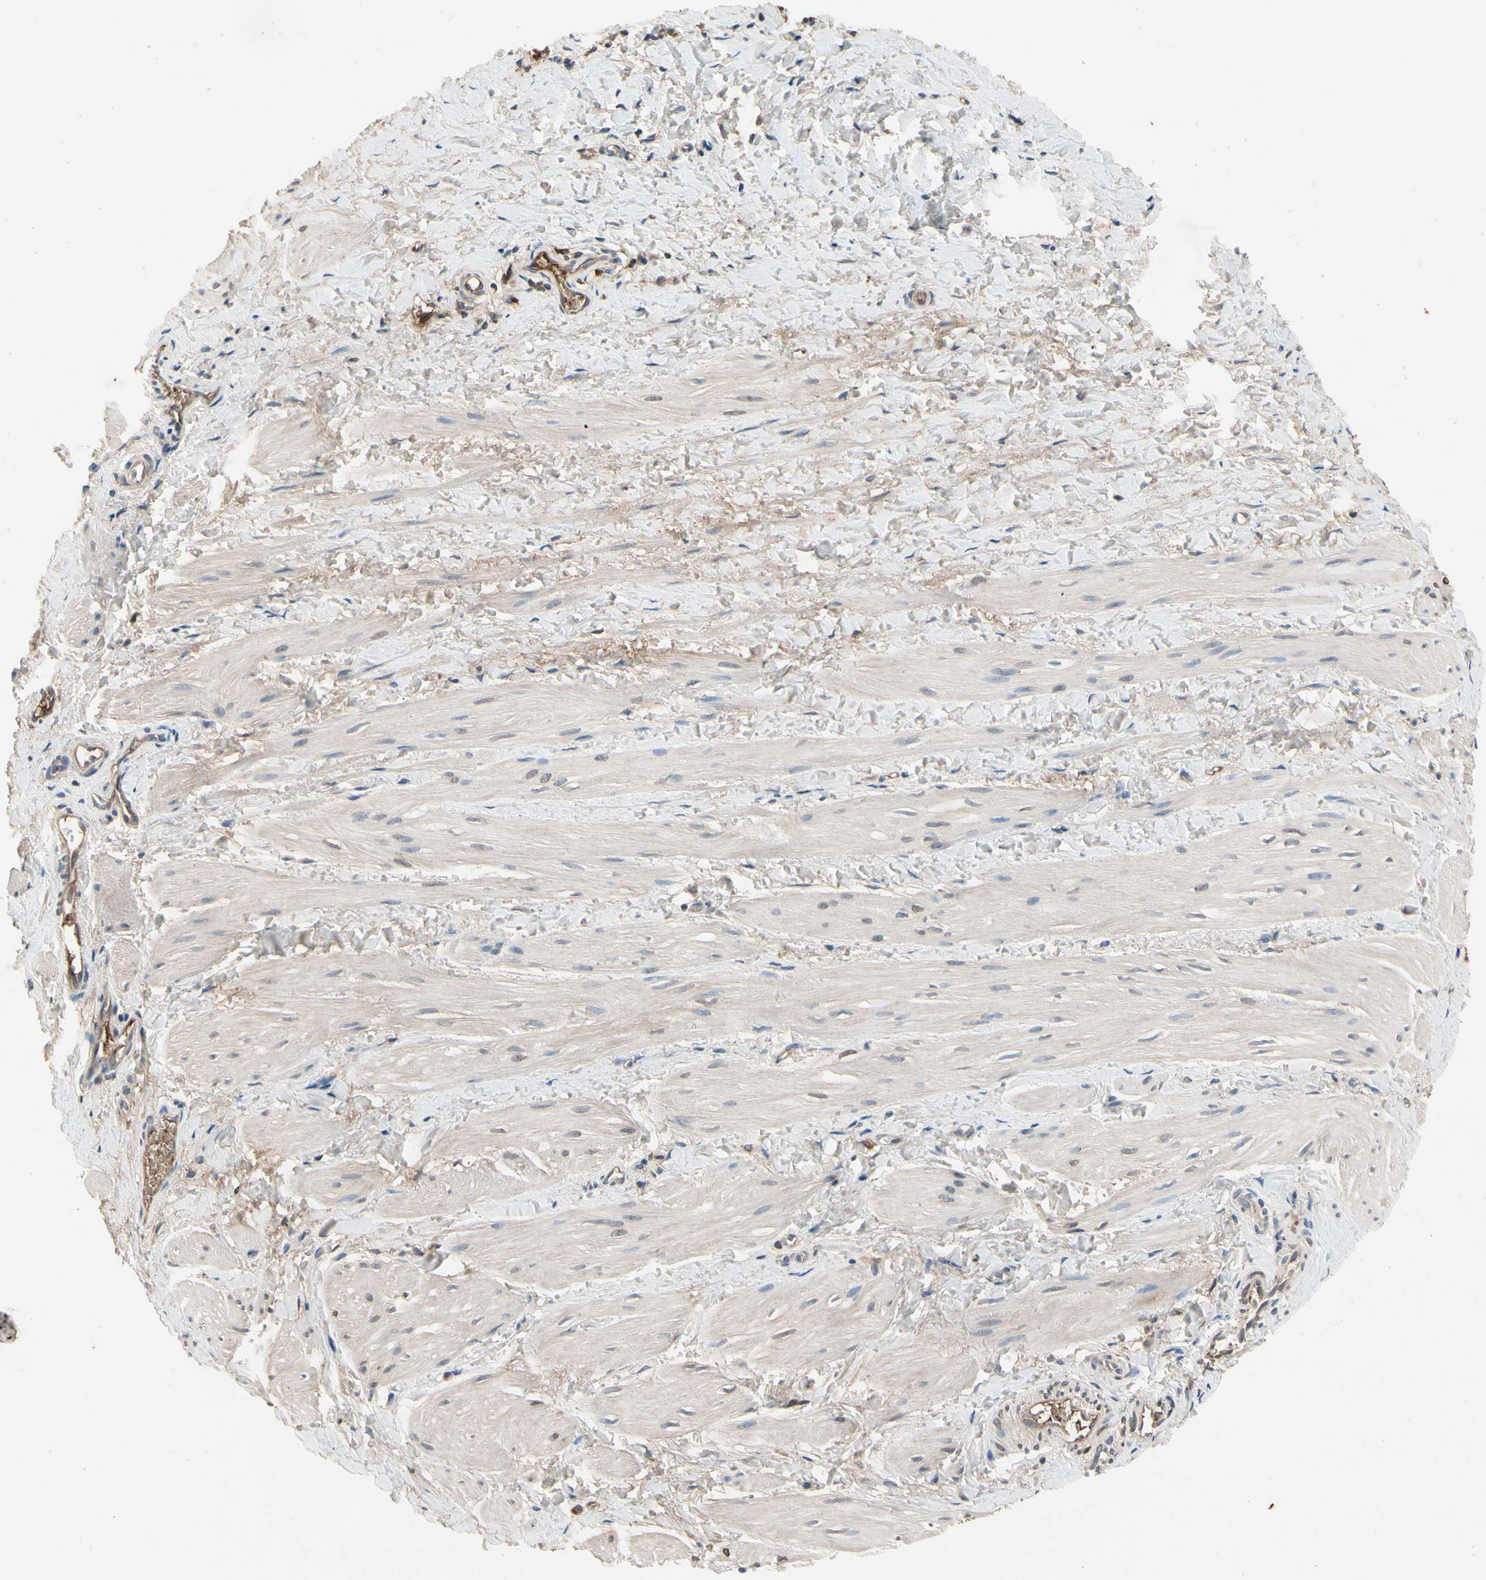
{"staining": {"intensity": "weak", "quantity": "25%-75%", "location": "cytoplasmic/membranous"}, "tissue": "smooth muscle", "cell_type": "Smooth muscle cells", "image_type": "normal", "snomed": [{"axis": "morphology", "description": "Normal tissue, NOS"}, {"axis": "topography", "description": "Smooth muscle"}], "caption": "Immunohistochemical staining of normal human smooth muscle reveals 25%-75% levels of weak cytoplasmic/membranous protein expression in about 25%-75% of smooth muscle cells.", "gene": "IL1RL1", "patient": {"sex": "male", "age": 16}}